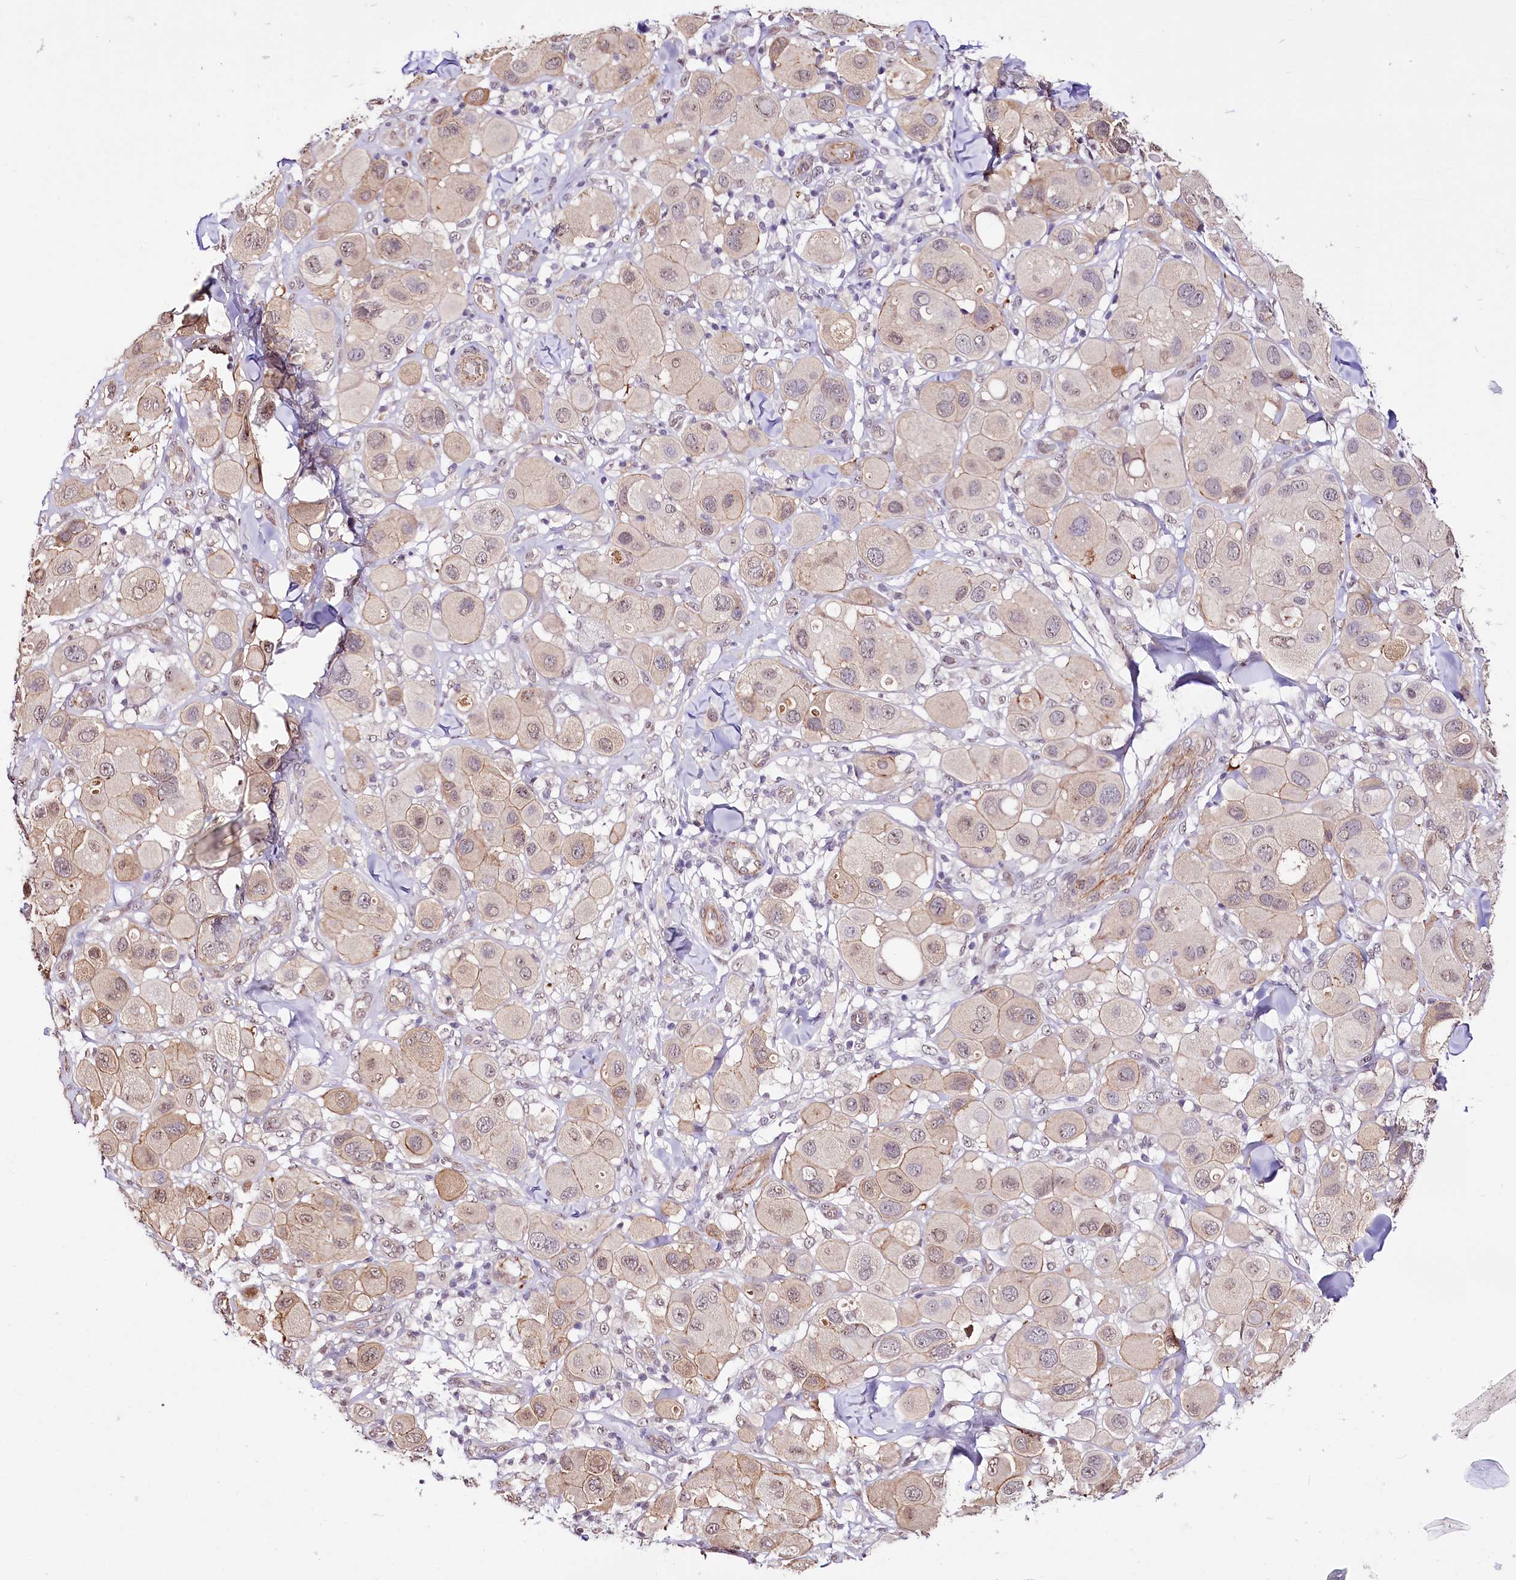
{"staining": {"intensity": "weak", "quantity": ">75%", "location": "cytoplasmic/membranous"}, "tissue": "melanoma", "cell_type": "Tumor cells", "image_type": "cancer", "snomed": [{"axis": "morphology", "description": "Malignant melanoma, Metastatic site"}, {"axis": "topography", "description": "Skin"}], "caption": "This is an image of immunohistochemistry (IHC) staining of melanoma, which shows weak staining in the cytoplasmic/membranous of tumor cells.", "gene": "ST7", "patient": {"sex": "male", "age": 41}}